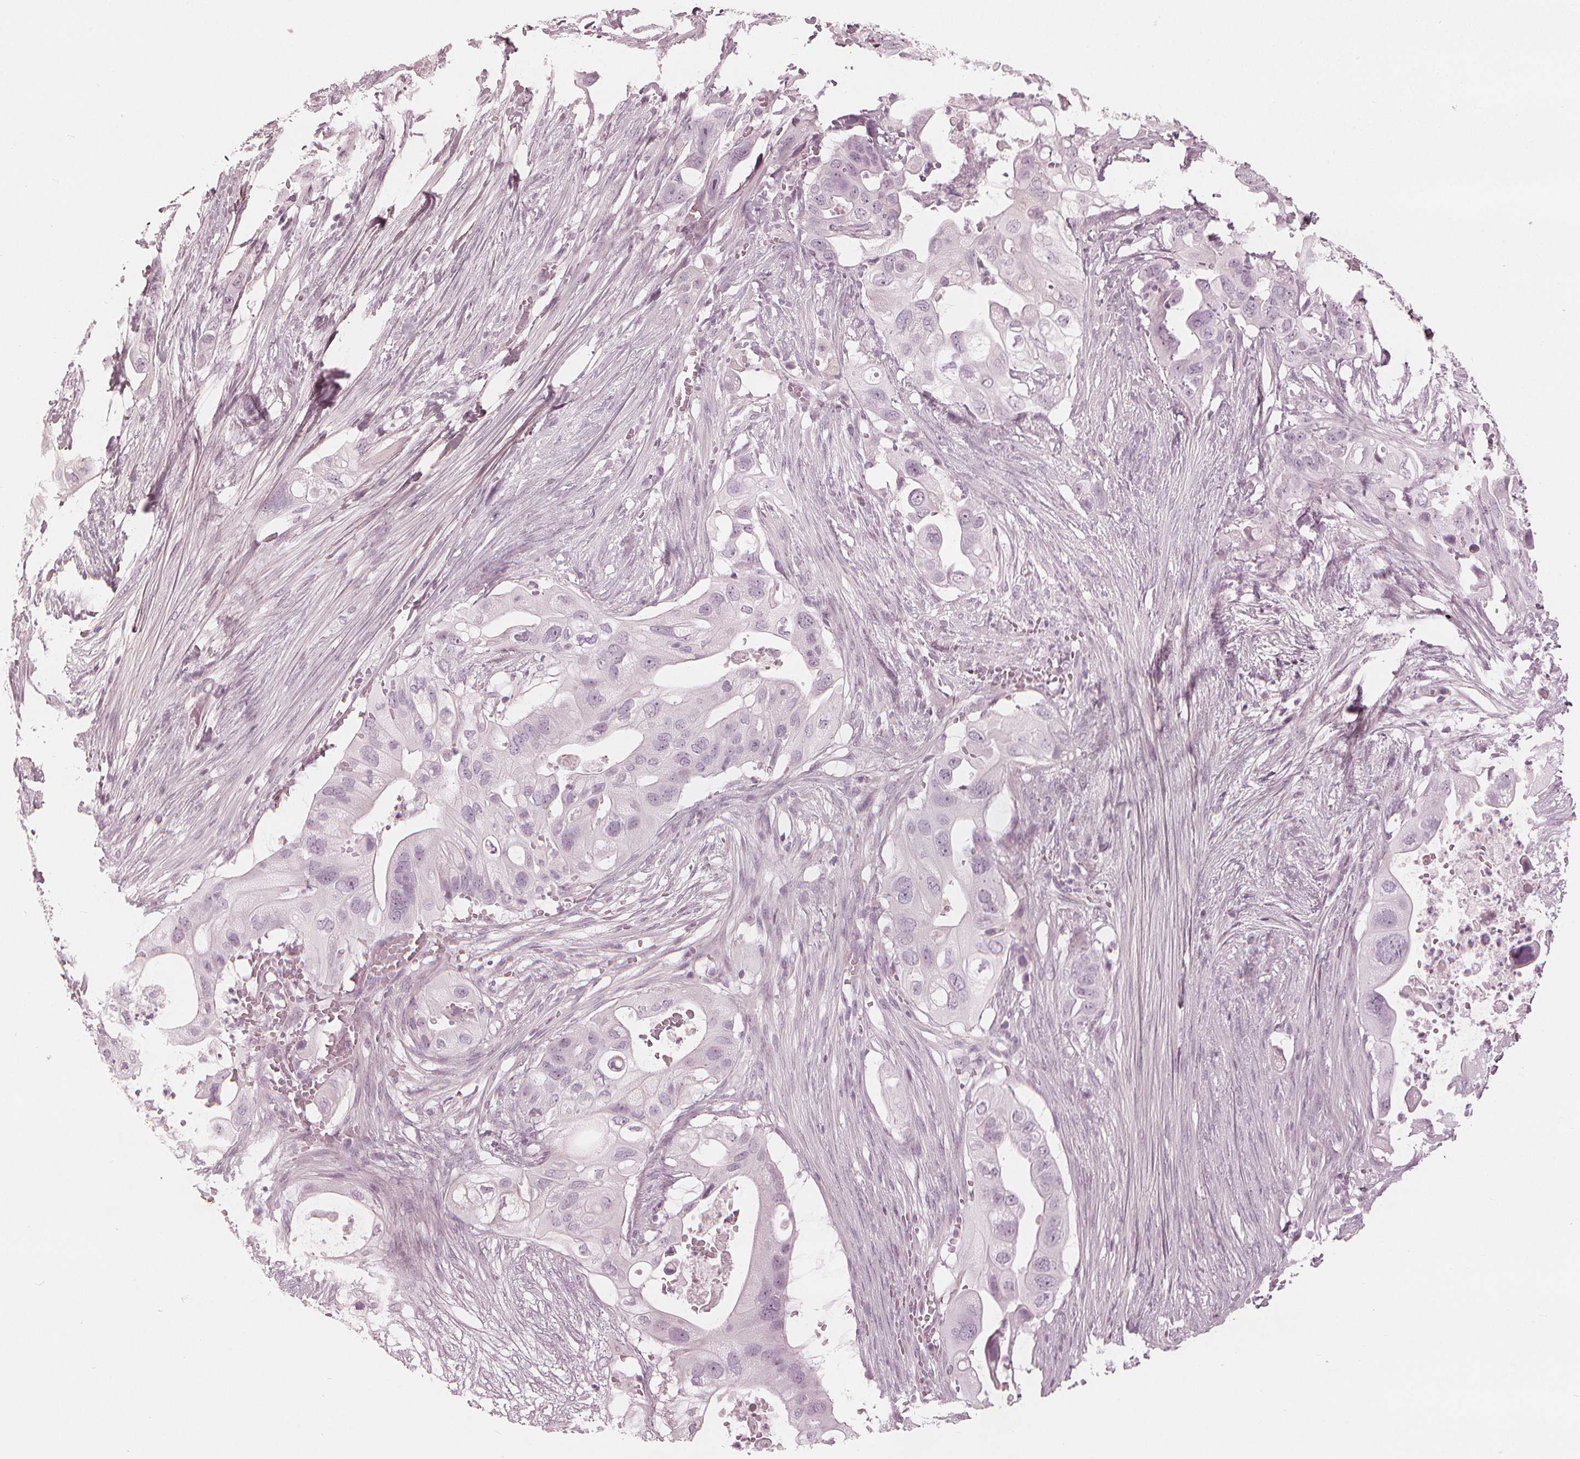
{"staining": {"intensity": "negative", "quantity": "none", "location": "none"}, "tissue": "pancreatic cancer", "cell_type": "Tumor cells", "image_type": "cancer", "snomed": [{"axis": "morphology", "description": "Adenocarcinoma, NOS"}, {"axis": "topography", "description": "Pancreas"}], "caption": "Histopathology image shows no protein staining in tumor cells of pancreatic cancer (adenocarcinoma) tissue.", "gene": "PAEP", "patient": {"sex": "female", "age": 72}}